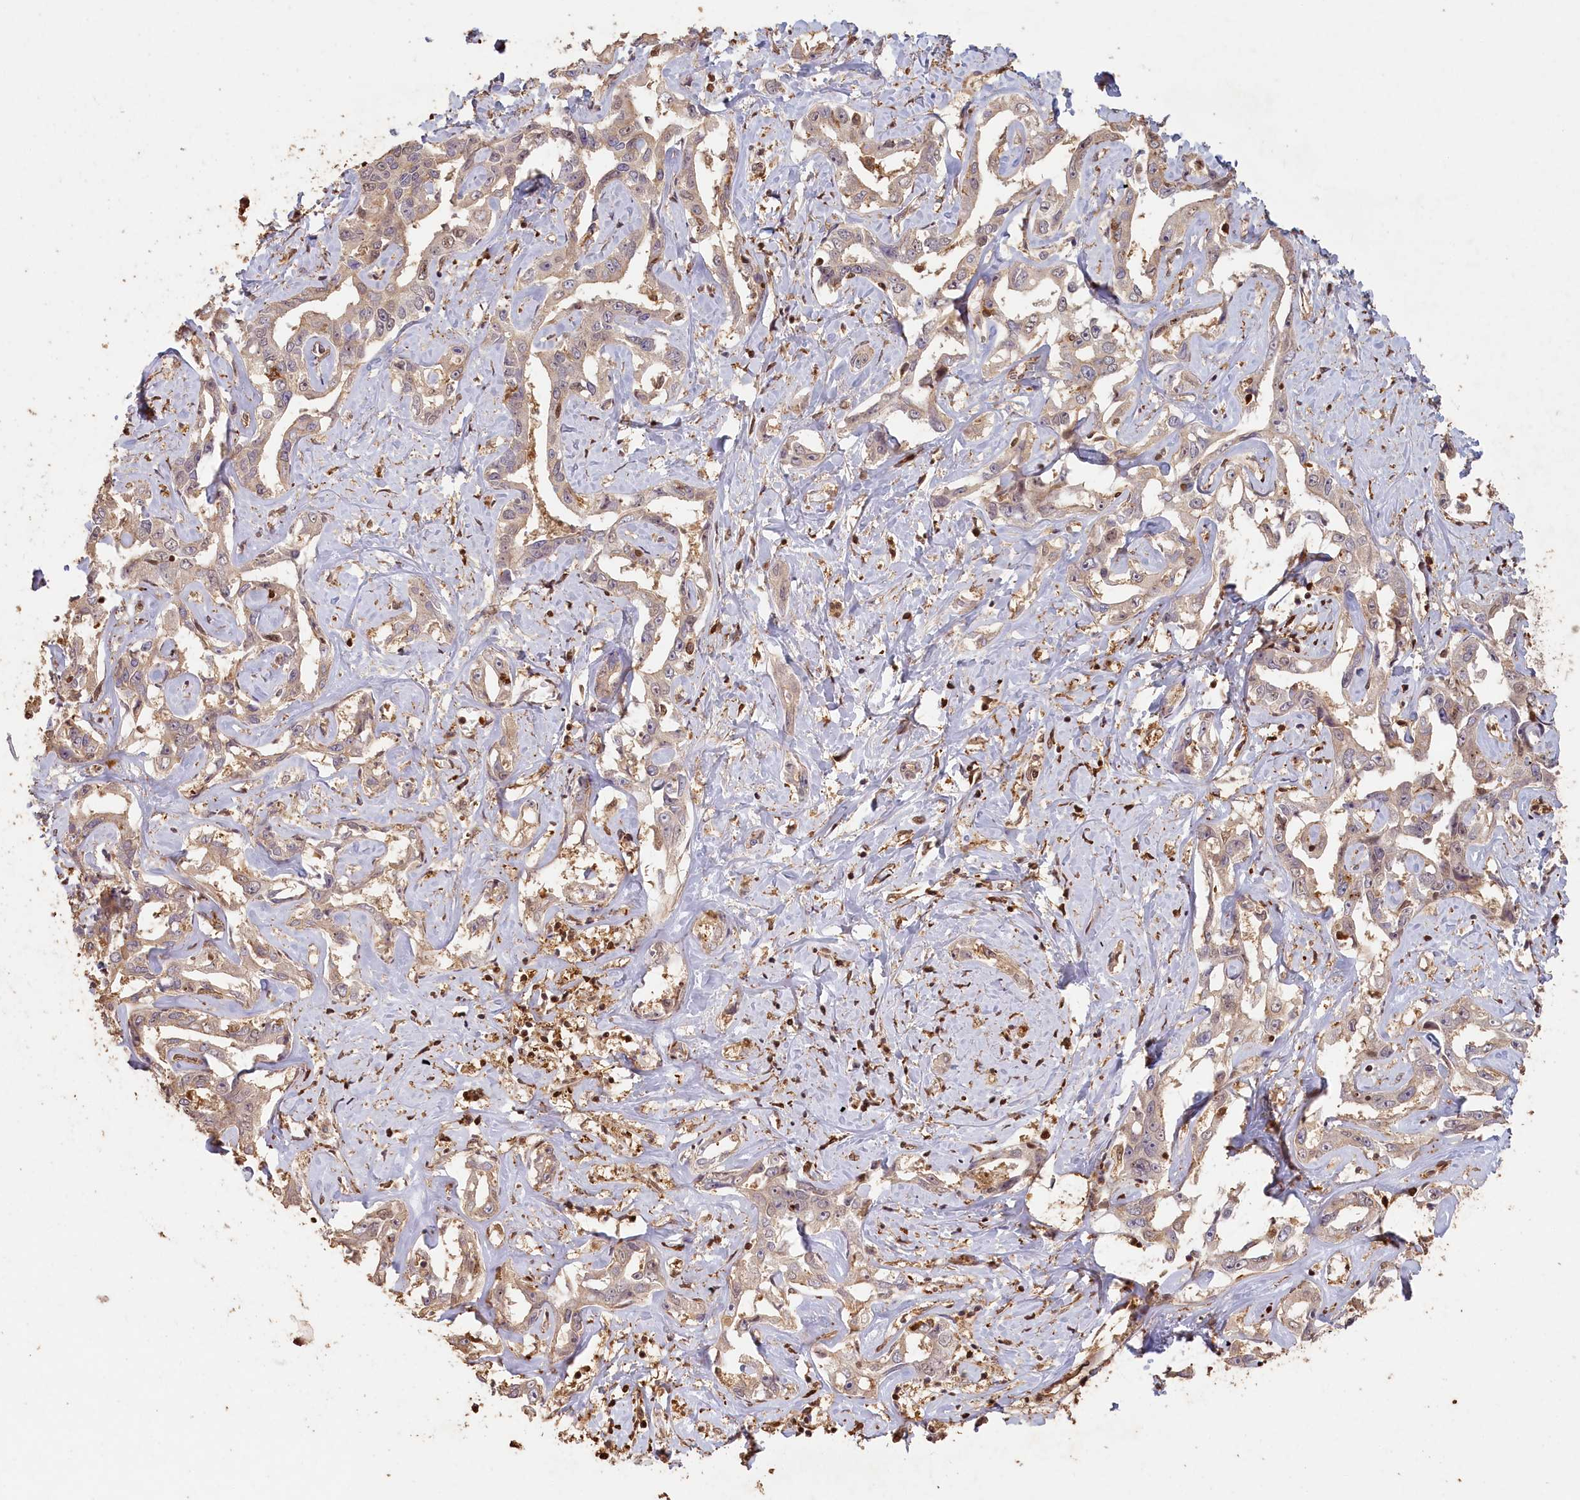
{"staining": {"intensity": "negative", "quantity": "none", "location": "none"}, "tissue": "liver cancer", "cell_type": "Tumor cells", "image_type": "cancer", "snomed": [{"axis": "morphology", "description": "Cholangiocarcinoma"}, {"axis": "topography", "description": "Liver"}], "caption": "Liver cancer was stained to show a protein in brown. There is no significant positivity in tumor cells.", "gene": "MADD", "patient": {"sex": "male", "age": 59}}